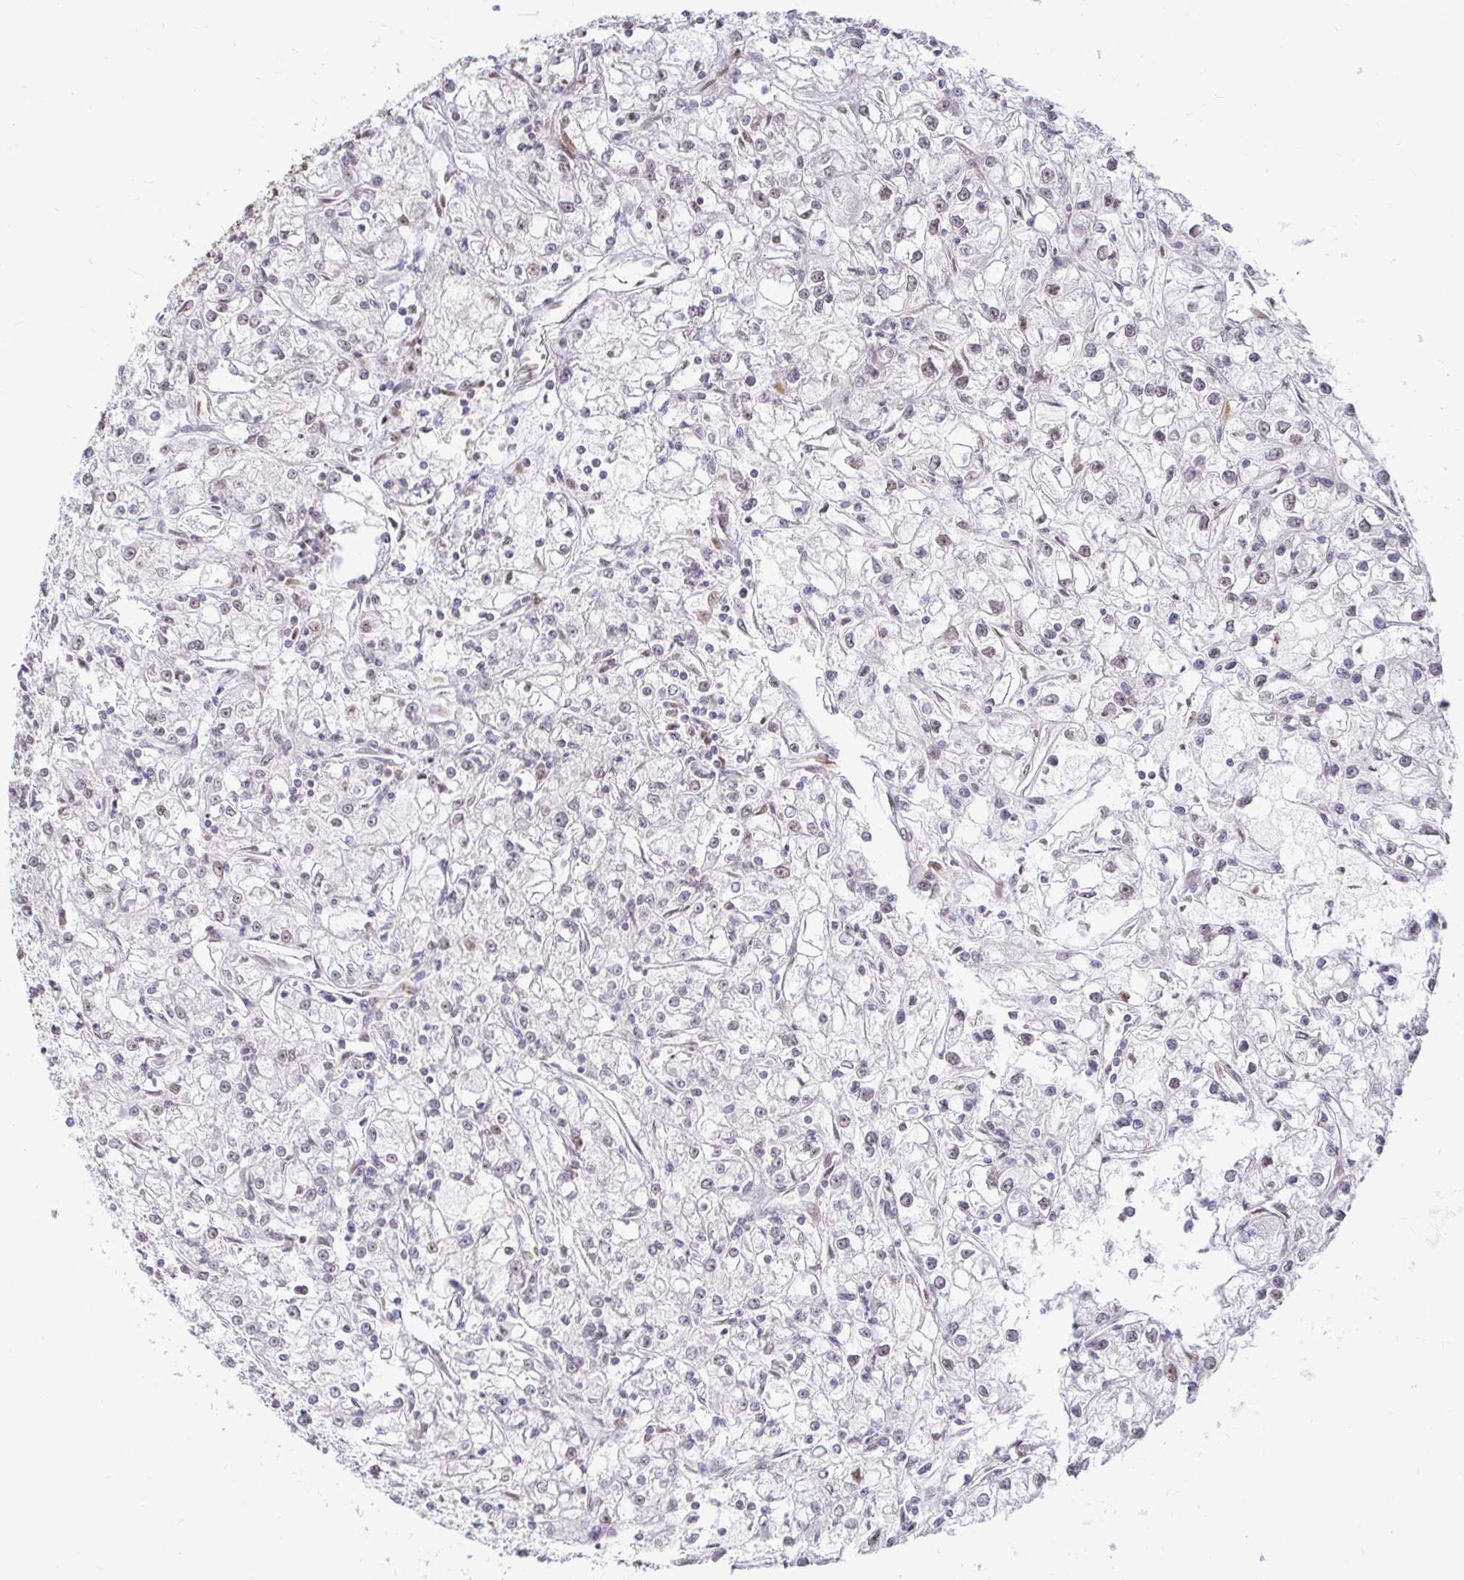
{"staining": {"intensity": "negative", "quantity": "none", "location": "none"}, "tissue": "renal cancer", "cell_type": "Tumor cells", "image_type": "cancer", "snomed": [{"axis": "morphology", "description": "Adenocarcinoma, NOS"}, {"axis": "topography", "description": "Kidney"}], "caption": "IHC micrograph of renal cancer stained for a protein (brown), which reveals no staining in tumor cells.", "gene": "HNRNPU", "patient": {"sex": "female", "age": 59}}